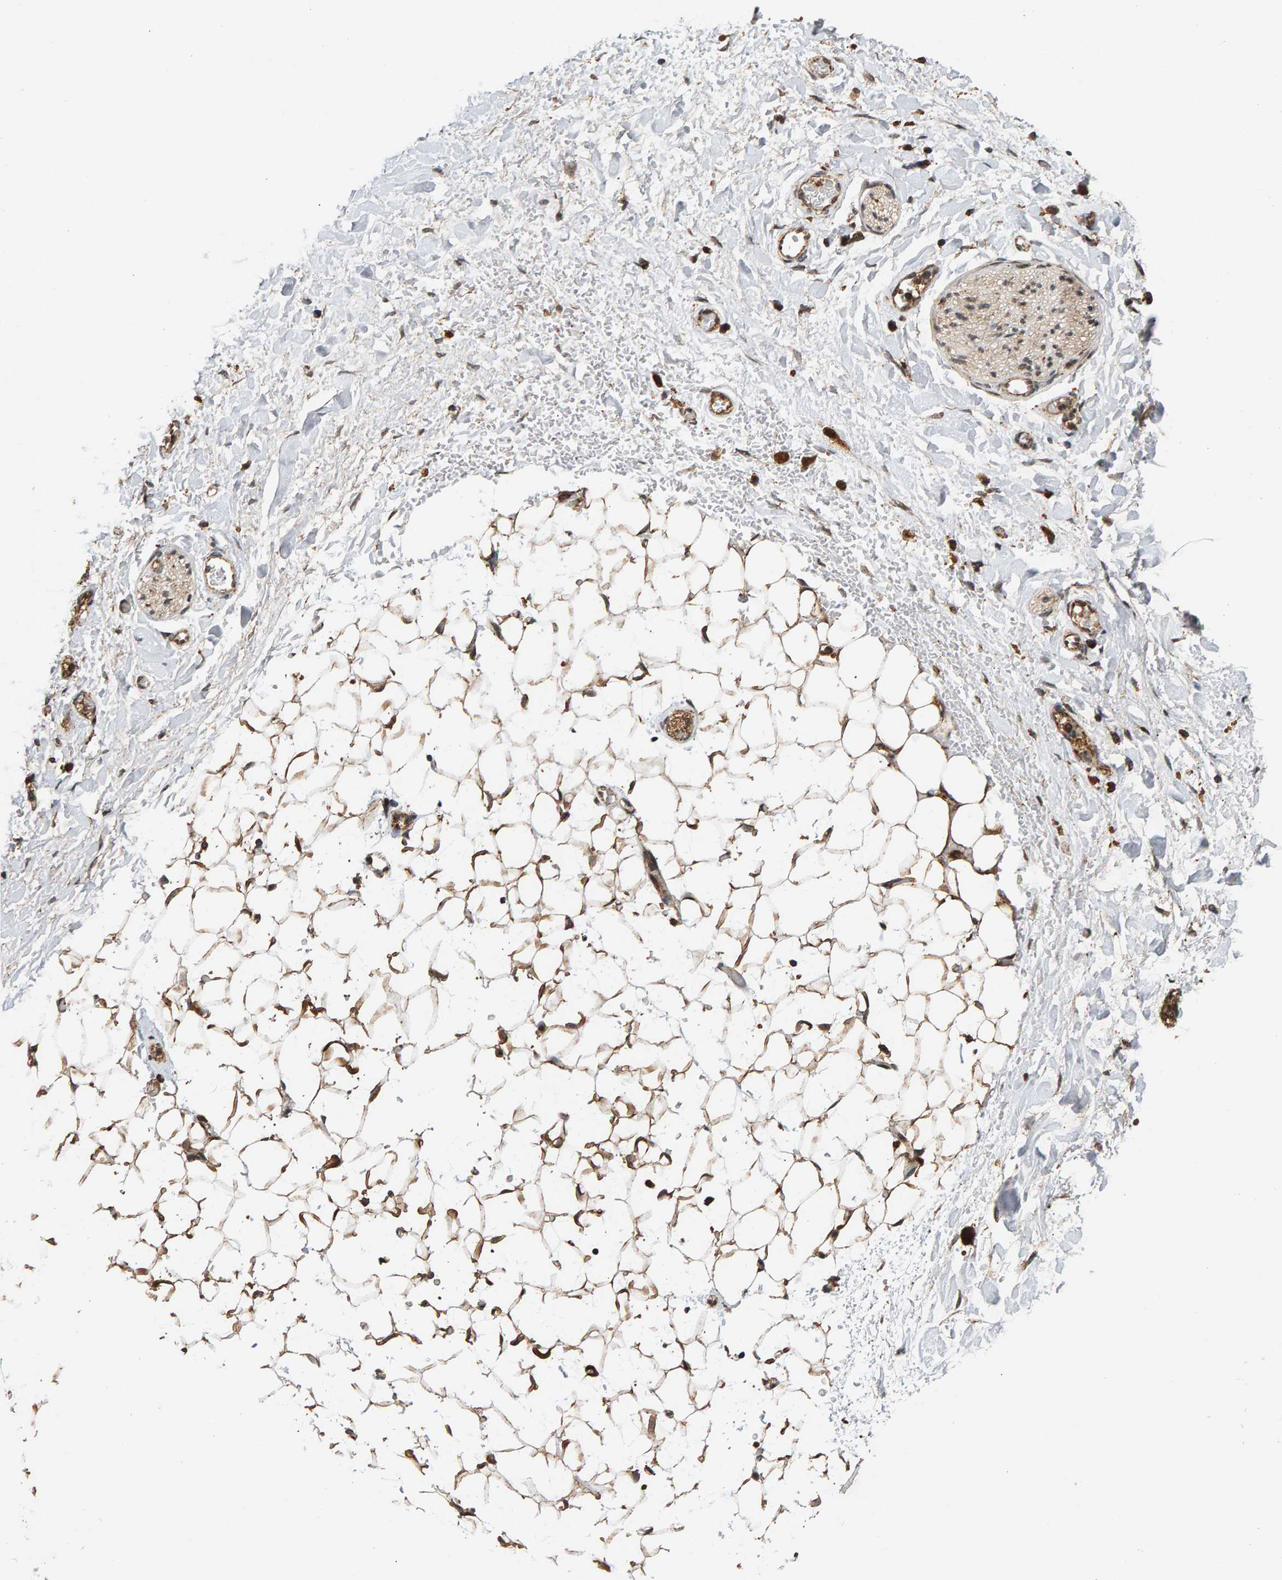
{"staining": {"intensity": "moderate", "quantity": ">75%", "location": "cytoplasmic/membranous"}, "tissue": "adipose tissue", "cell_type": "Adipocytes", "image_type": "normal", "snomed": [{"axis": "morphology", "description": "Normal tissue, NOS"}, {"axis": "topography", "description": "Kidney"}, {"axis": "topography", "description": "Peripheral nerve tissue"}], "caption": "Immunohistochemistry (IHC) staining of normal adipose tissue, which demonstrates medium levels of moderate cytoplasmic/membranous staining in about >75% of adipocytes indicating moderate cytoplasmic/membranous protein expression. The staining was performed using DAB (brown) for protein detection and nuclei were counterstained in hematoxylin (blue).", "gene": "GSTK1", "patient": {"sex": "male", "age": 7}}